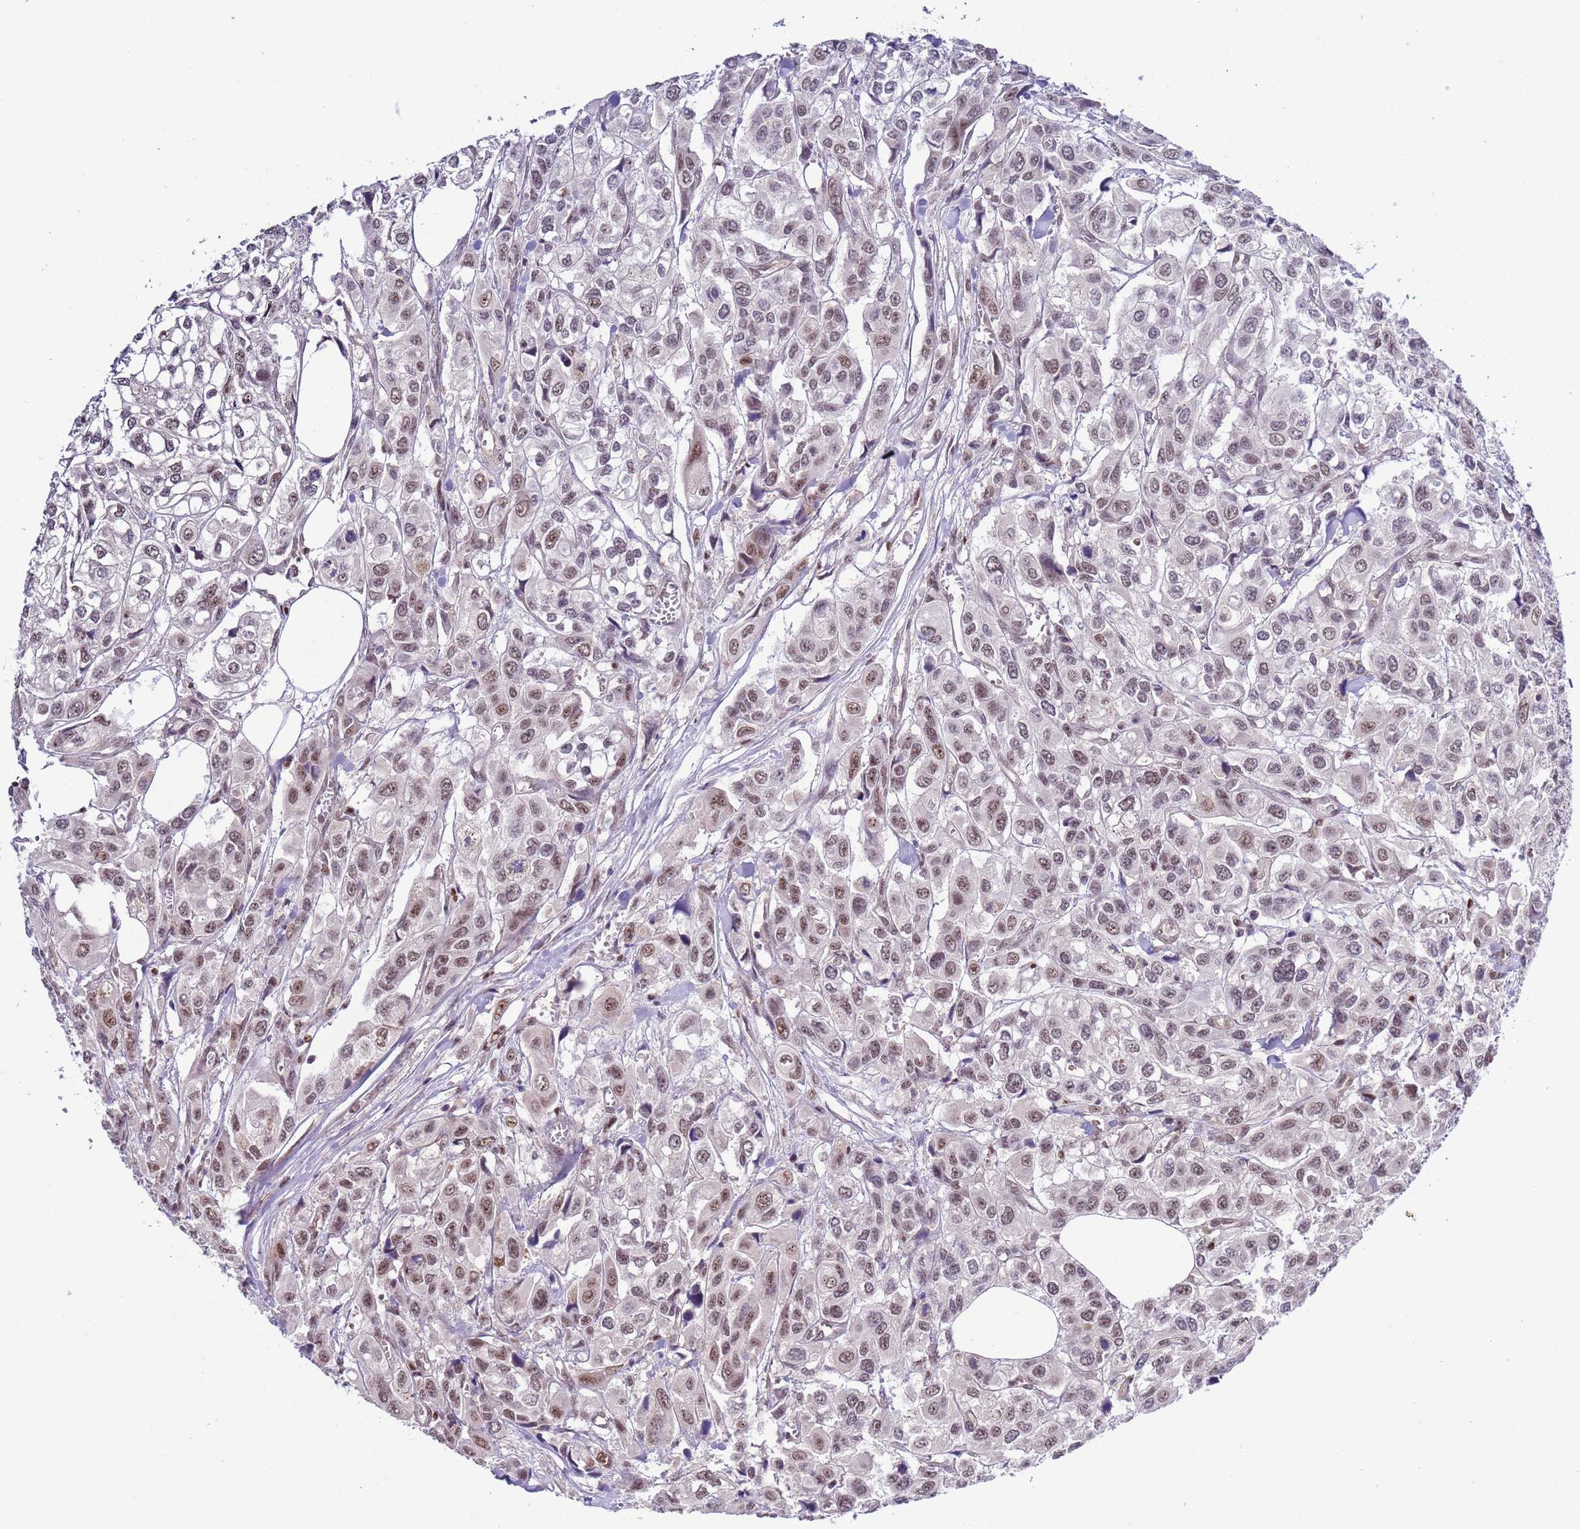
{"staining": {"intensity": "weak", "quantity": "25%-75%", "location": "nuclear"}, "tissue": "urothelial cancer", "cell_type": "Tumor cells", "image_type": "cancer", "snomed": [{"axis": "morphology", "description": "Urothelial carcinoma, High grade"}, {"axis": "topography", "description": "Urinary bladder"}], "caption": "Tumor cells exhibit low levels of weak nuclear positivity in about 25%-75% of cells in urothelial cancer.", "gene": "PRPF6", "patient": {"sex": "male", "age": 67}}